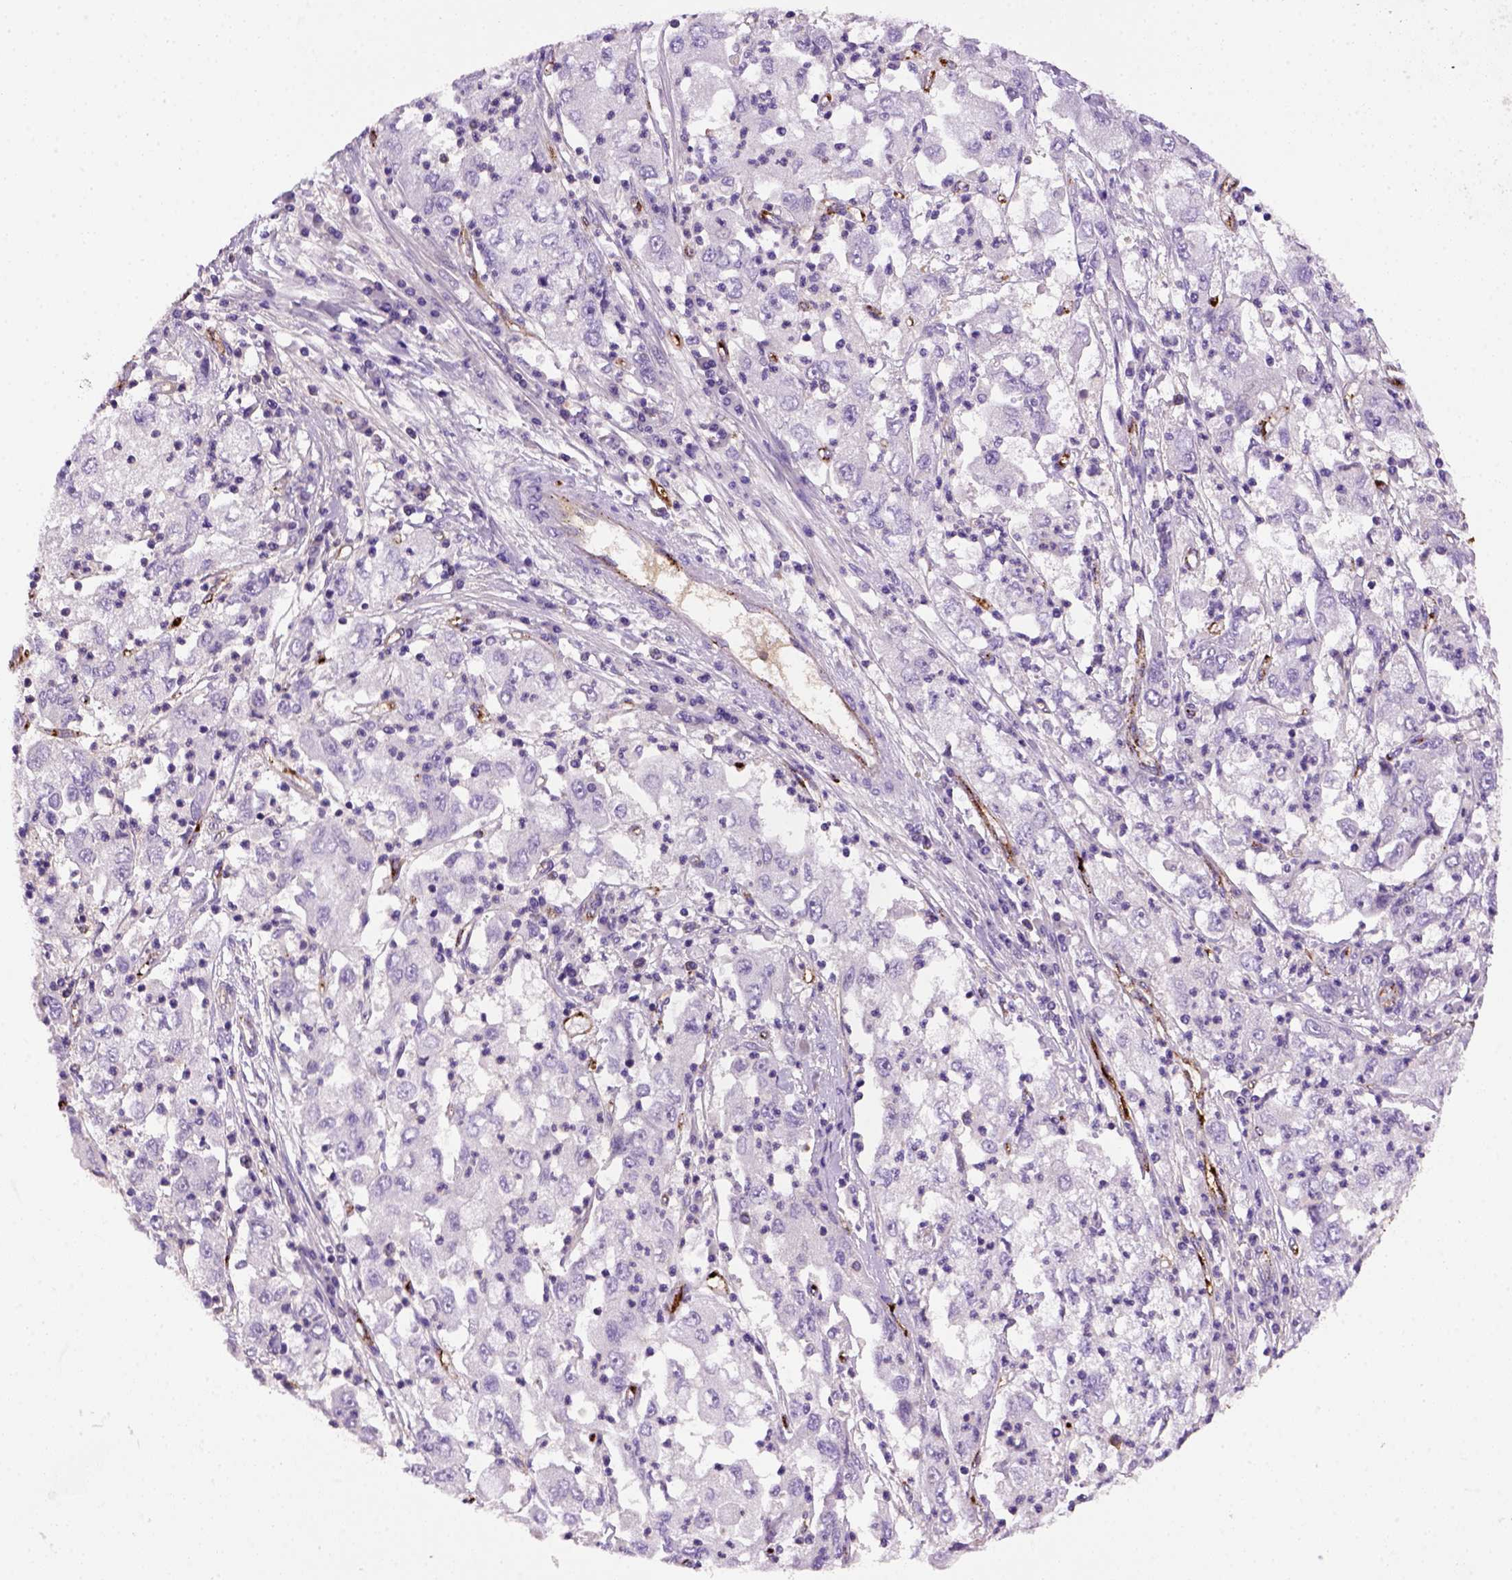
{"staining": {"intensity": "negative", "quantity": "none", "location": "none"}, "tissue": "cervical cancer", "cell_type": "Tumor cells", "image_type": "cancer", "snomed": [{"axis": "morphology", "description": "Squamous cell carcinoma, NOS"}, {"axis": "topography", "description": "Cervix"}], "caption": "Immunohistochemistry (IHC) image of human cervical cancer stained for a protein (brown), which exhibits no expression in tumor cells.", "gene": "VWF", "patient": {"sex": "female", "age": 36}}